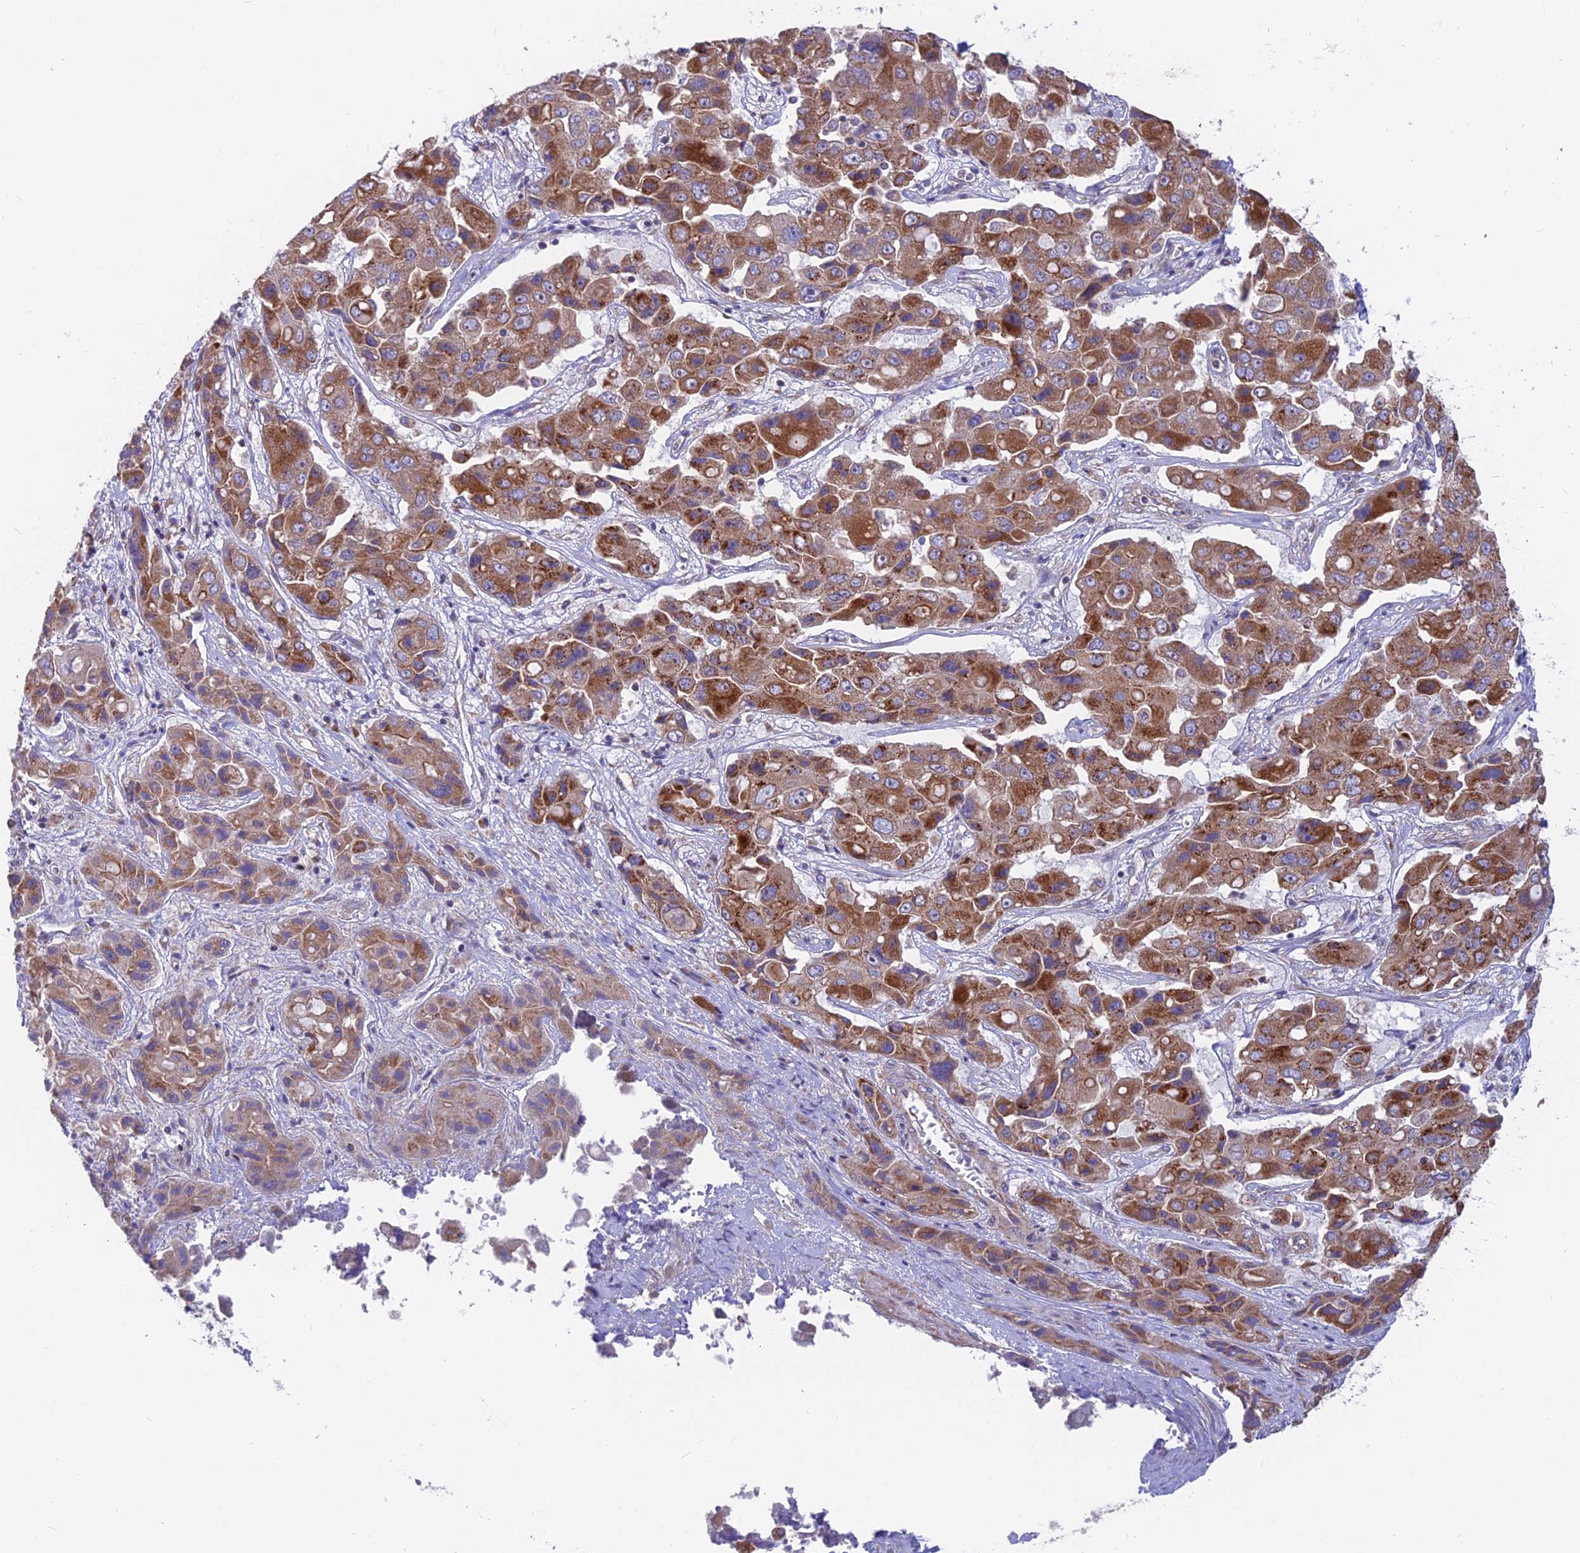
{"staining": {"intensity": "strong", "quantity": ">75%", "location": "cytoplasmic/membranous"}, "tissue": "liver cancer", "cell_type": "Tumor cells", "image_type": "cancer", "snomed": [{"axis": "morphology", "description": "Cholangiocarcinoma"}, {"axis": "topography", "description": "Liver"}], "caption": "Tumor cells show high levels of strong cytoplasmic/membranous staining in about >75% of cells in human liver cholangiocarcinoma. The staining was performed using DAB, with brown indicating positive protein expression. Nuclei are stained blue with hematoxylin.", "gene": "TBC1D20", "patient": {"sex": "male", "age": 67}}